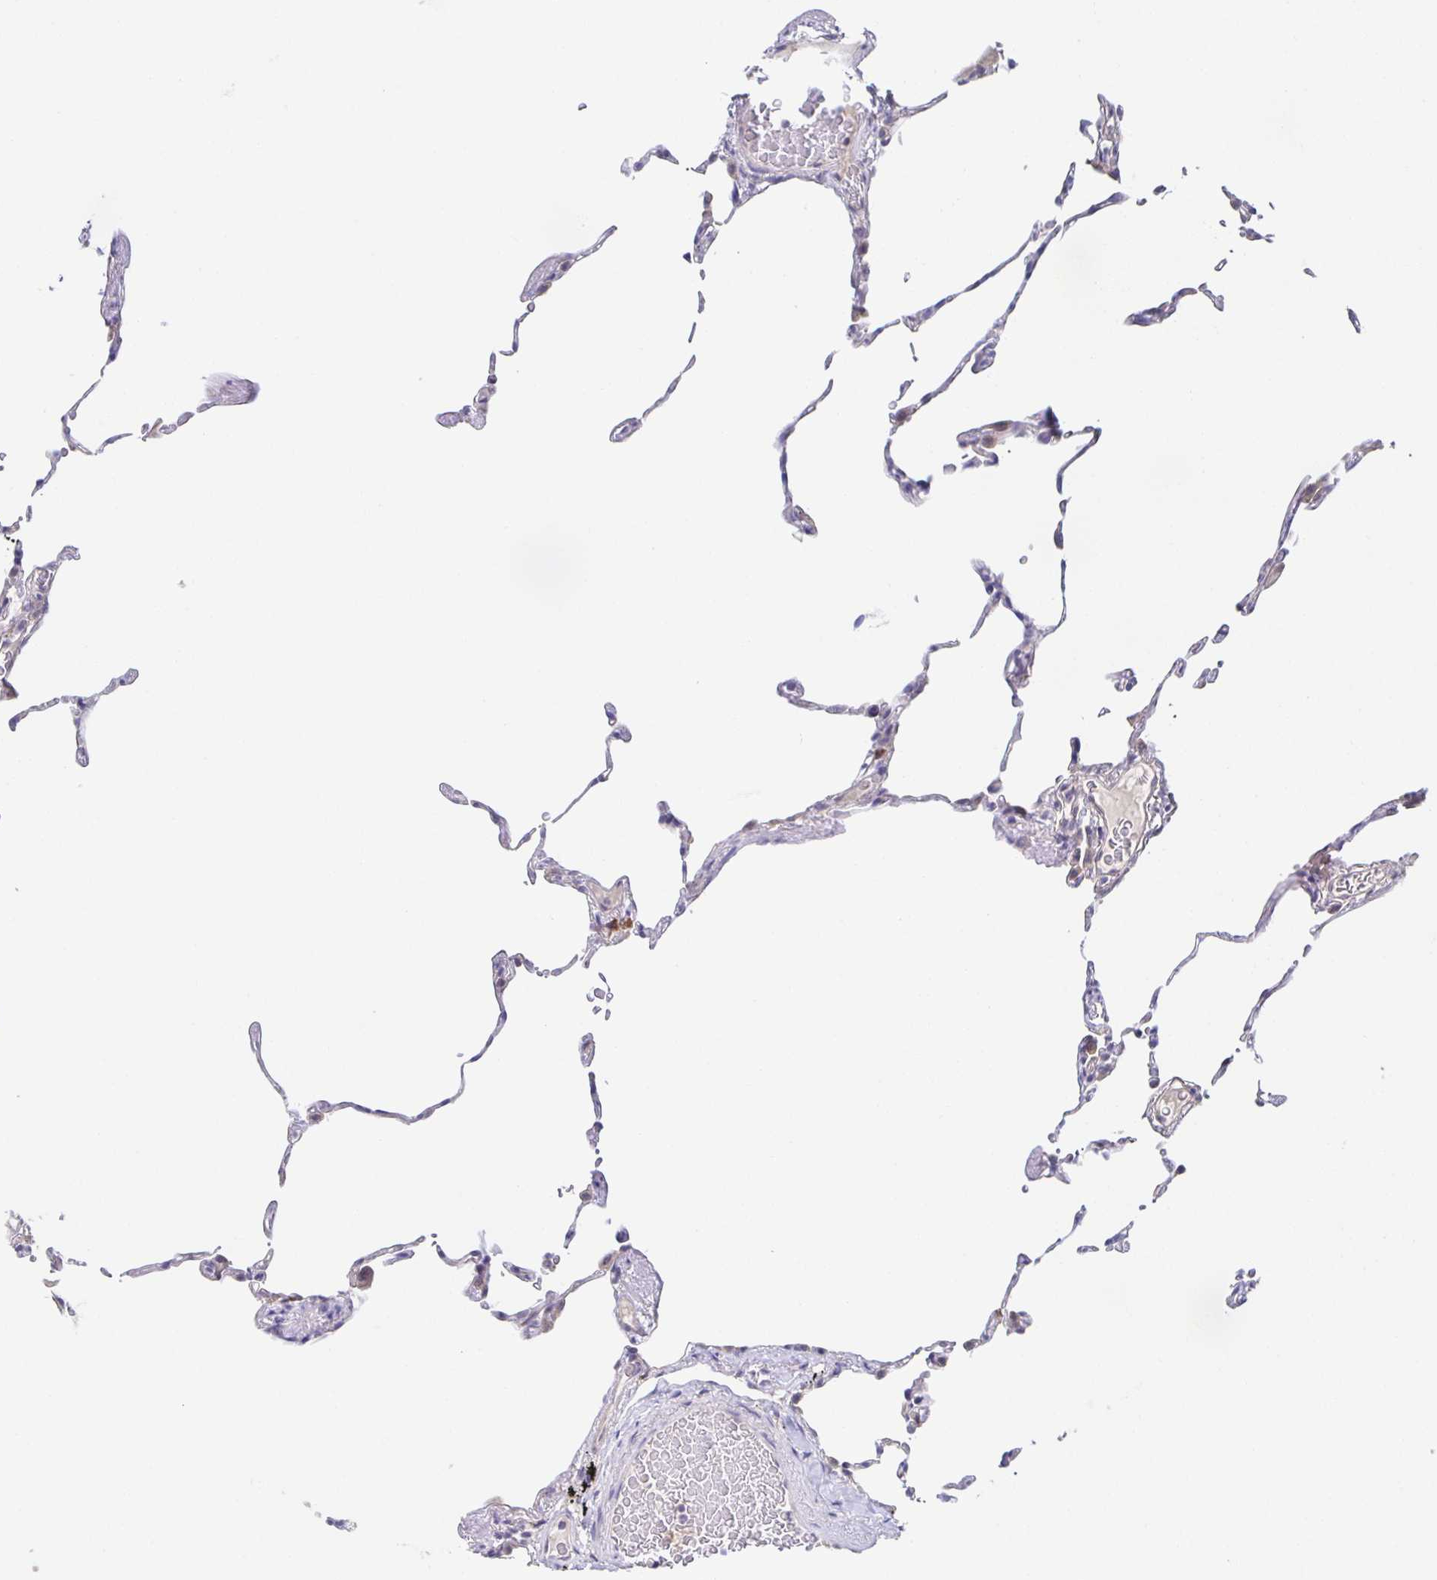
{"staining": {"intensity": "negative", "quantity": "none", "location": "none"}, "tissue": "lung", "cell_type": "Alveolar cells", "image_type": "normal", "snomed": [{"axis": "morphology", "description": "Normal tissue, NOS"}, {"axis": "topography", "description": "Lung"}], "caption": "Protein analysis of unremarkable lung shows no significant staining in alveolar cells.", "gene": "BAD", "patient": {"sex": "female", "age": 57}}